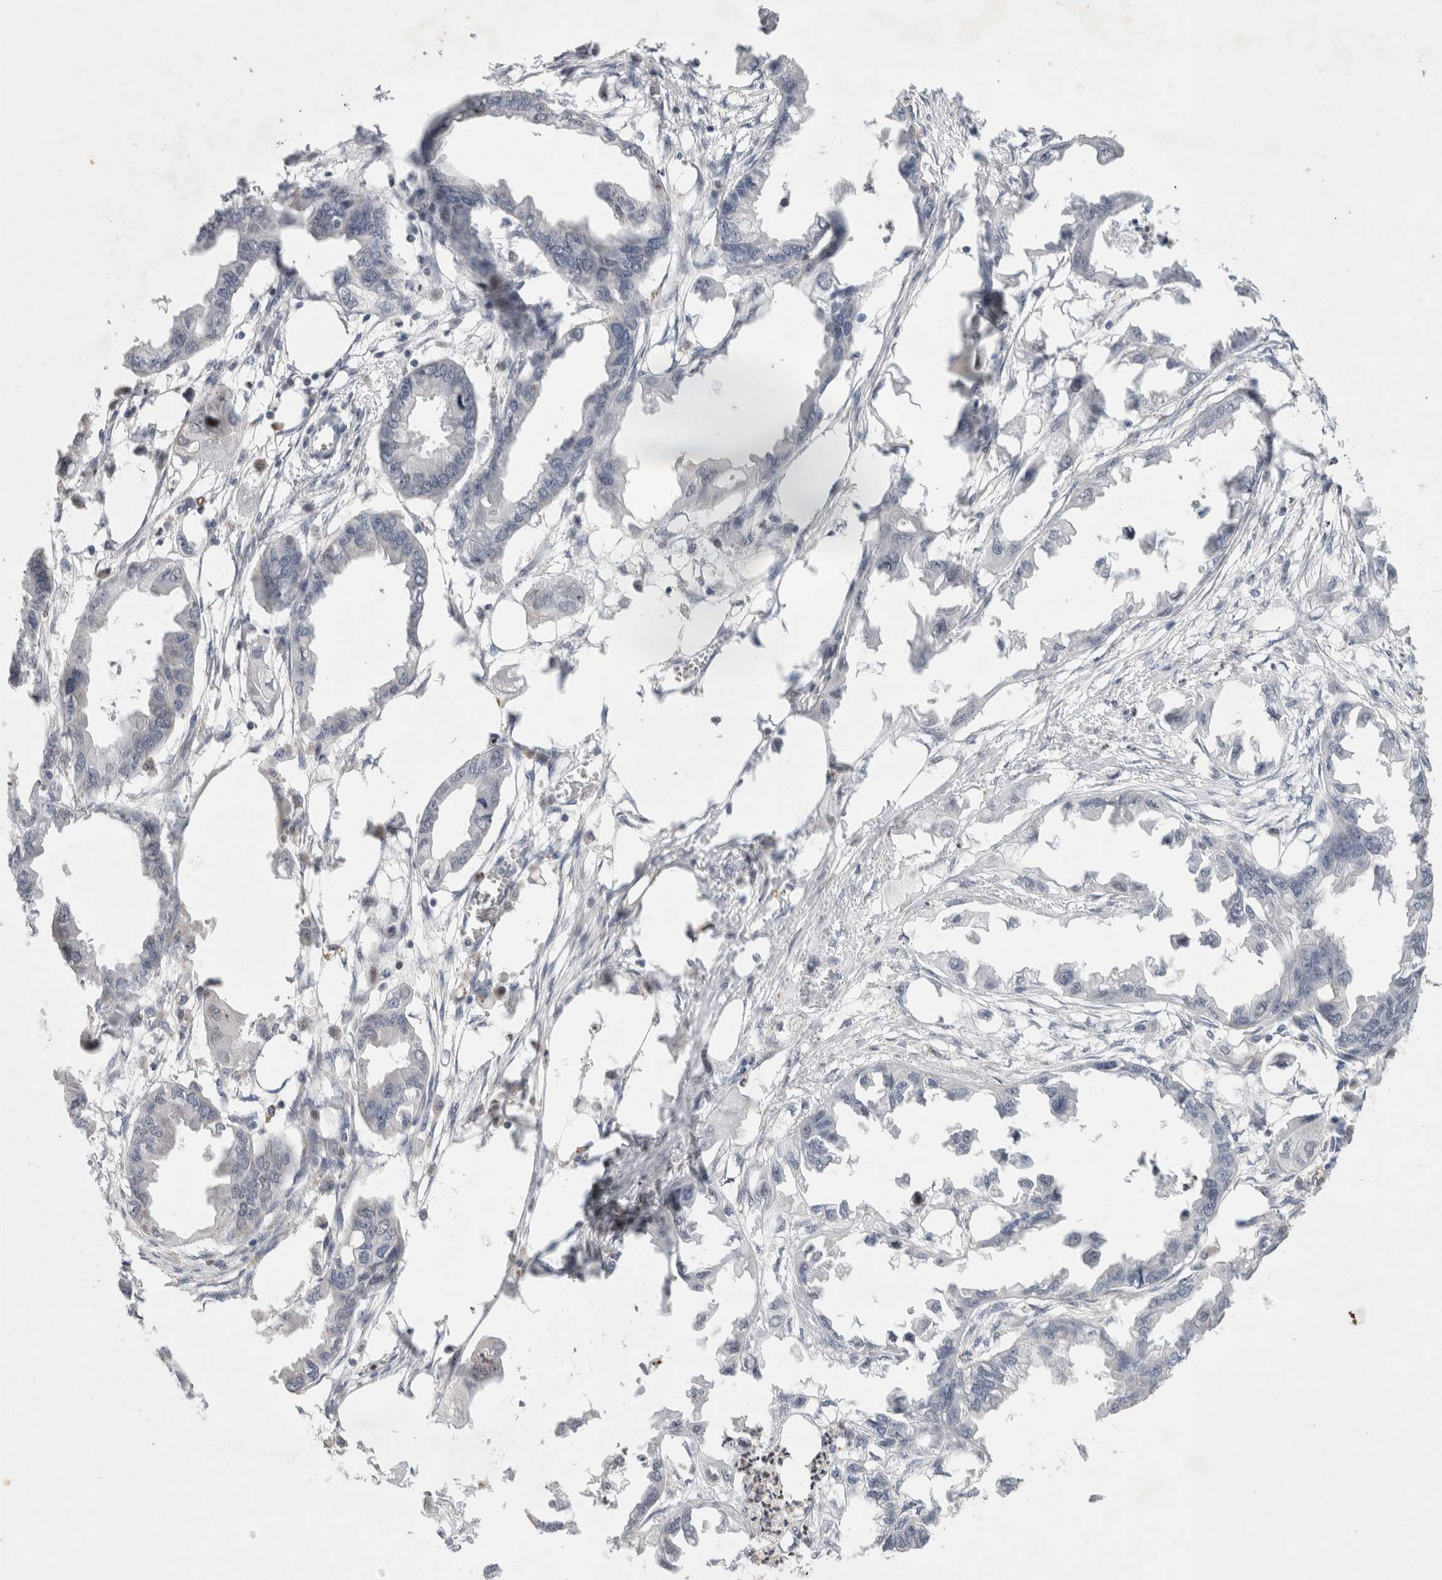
{"staining": {"intensity": "negative", "quantity": "none", "location": "none"}, "tissue": "endometrial cancer", "cell_type": "Tumor cells", "image_type": "cancer", "snomed": [{"axis": "morphology", "description": "Adenocarcinoma, NOS"}, {"axis": "morphology", "description": "Adenocarcinoma, metastatic, NOS"}, {"axis": "topography", "description": "Adipose tissue"}, {"axis": "topography", "description": "Endometrium"}], "caption": "The photomicrograph displays no staining of tumor cells in endometrial cancer.", "gene": "AGMAT", "patient": {"sex": "female", "age": 67}}